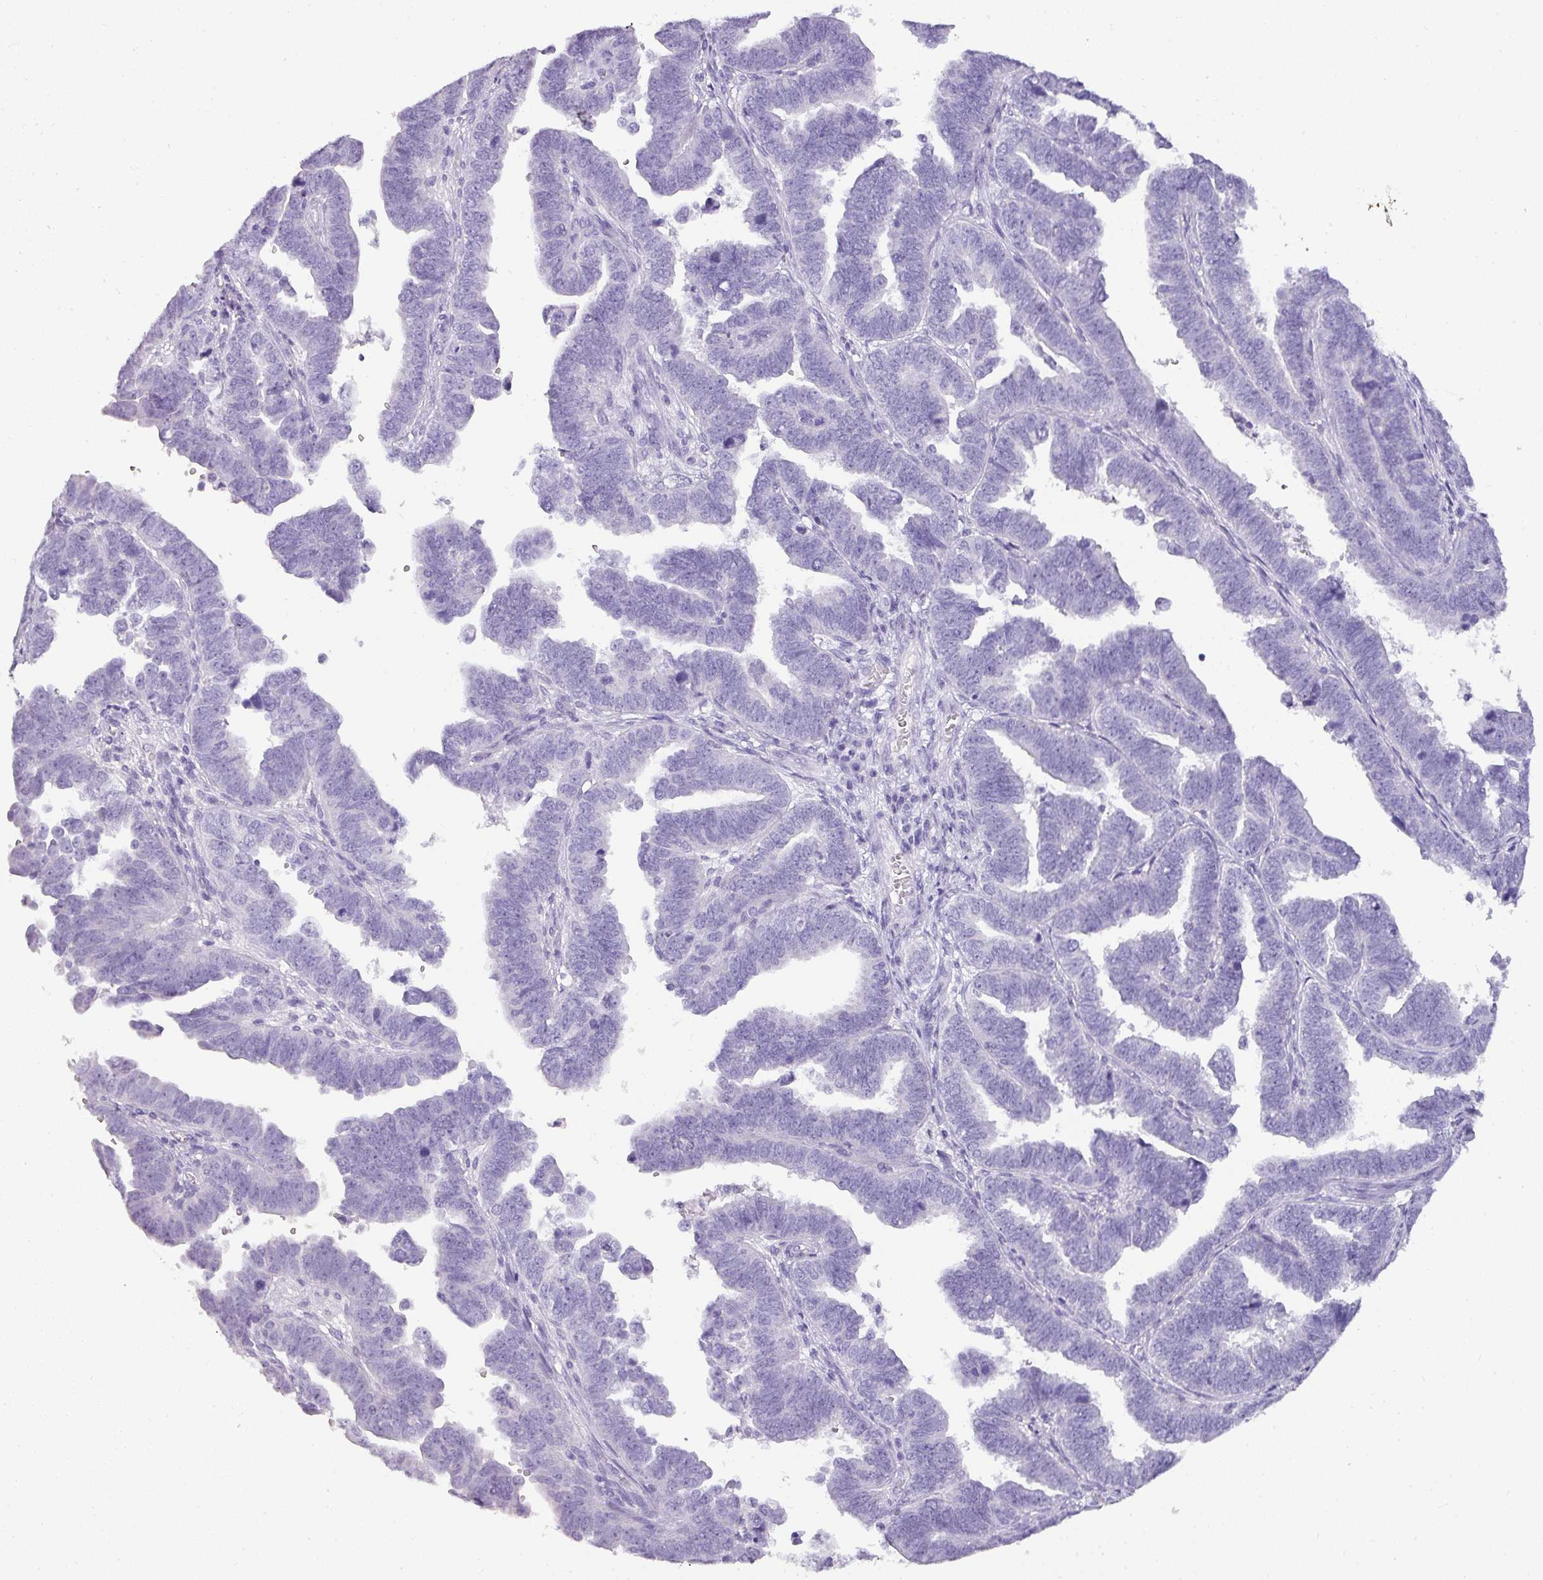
{"staining": {"intensity": "negative", "quantity": "none", "location": "none"}, "tissue": "endometrial cancer", "cell_type": "Tumor cells", "image_type": "cancer", "snomed": [{"axis": "morphology", "description": "Adenocarcinoma, NOS"}, {"axis": "topography", "description": "Endometrium"}], "caption": "IHC image of neoplastic tissue: human endometrial cancer stained with DAB reveals no significant protein staining in tumor cells.", "gene": "NAPSA", "patient": {"sex": "female", "age": 75}}